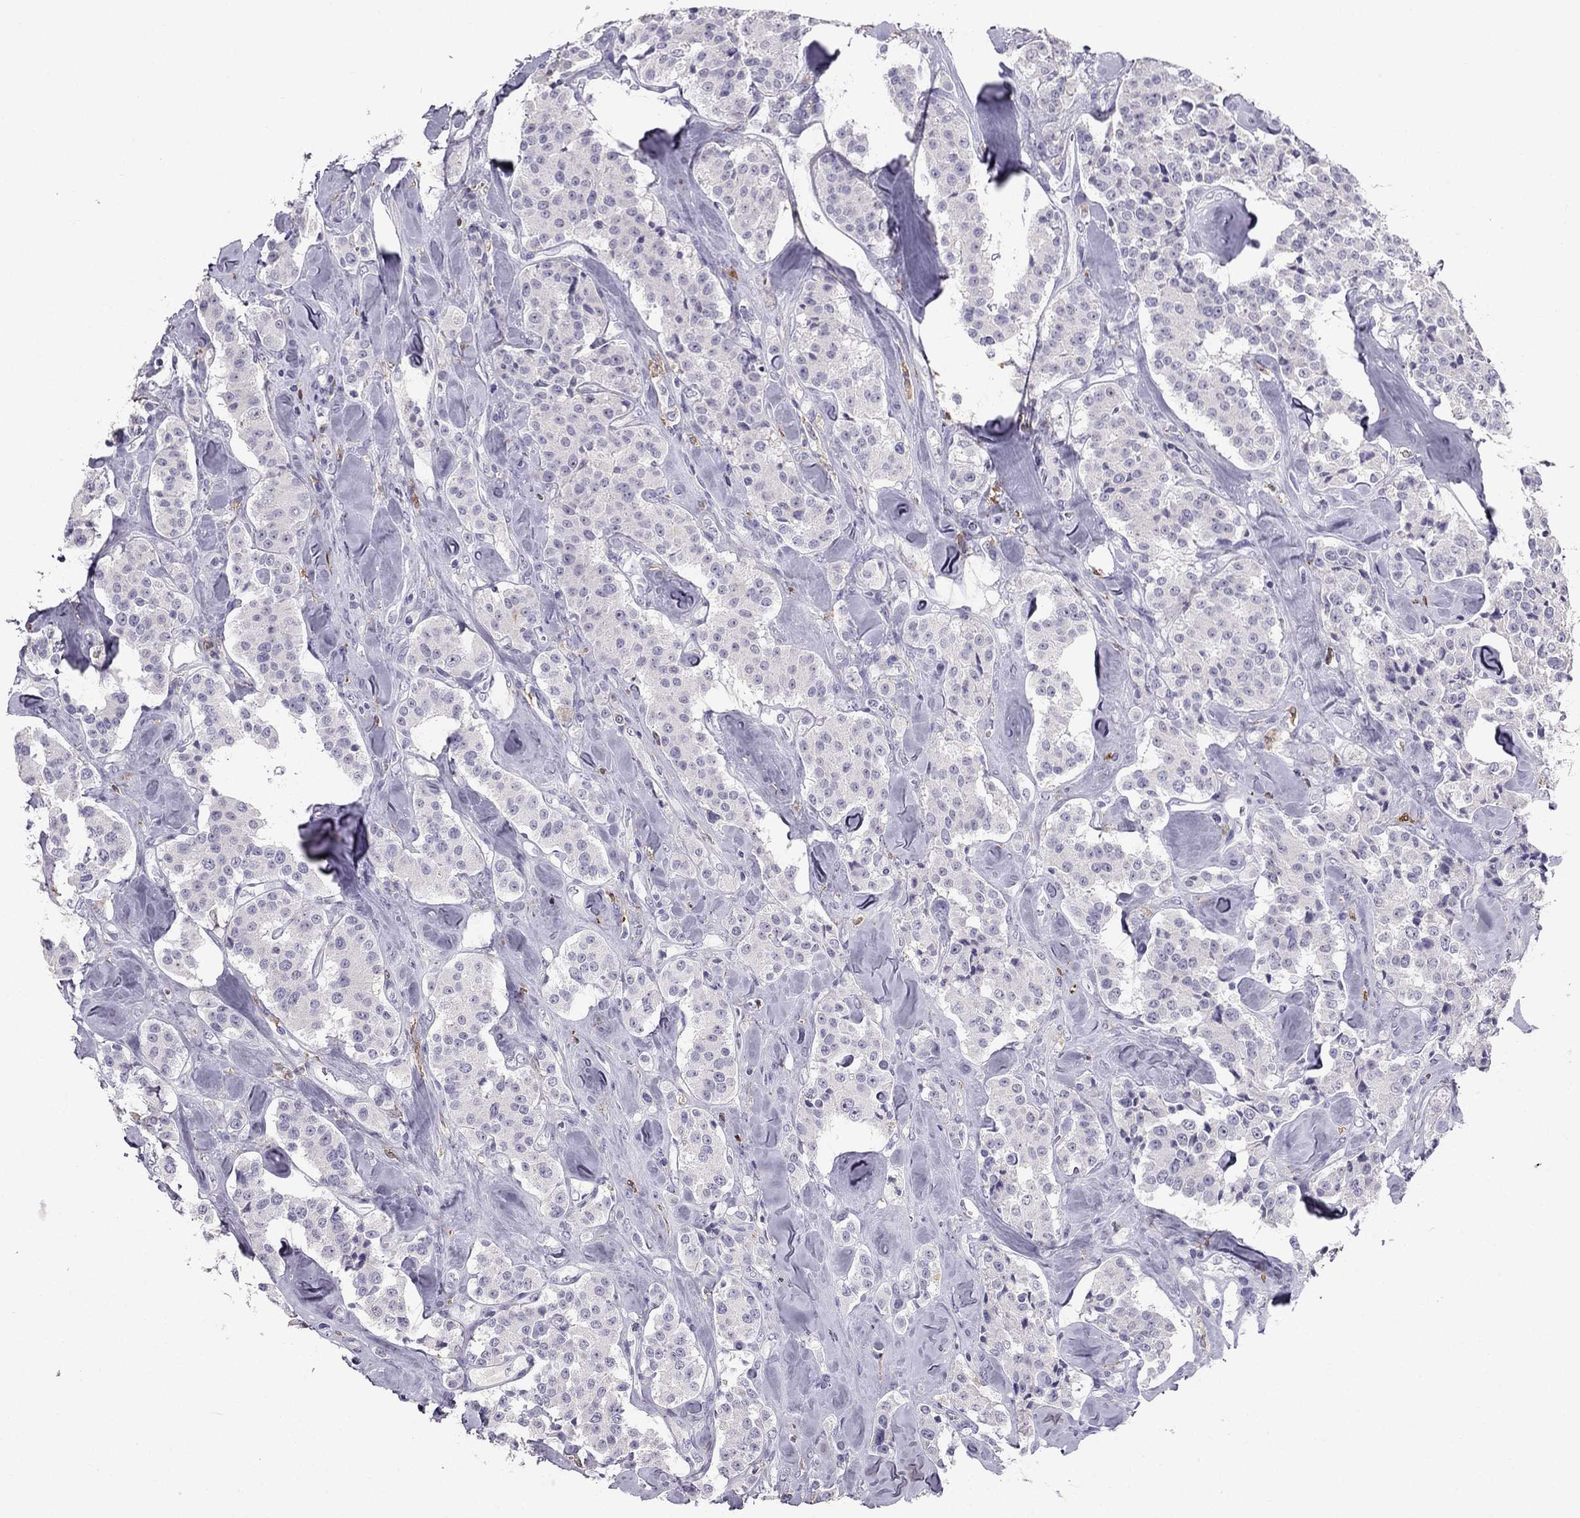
{"staining": {"intensity": "negative", "quantity": "none", "location": "none"}, "tissue": "carcinoid", "cell_type": "Tumor cells", "image_type": "cancer", "snomed": [{"axis": "morphology", "description": "Carcinoid, malignant, NOS"}, {"axis": "topography", "description": "Pancreas"}], "caption": "The immunohistochemistry (IHC) image has no significant positivity in tumor cells of carcinoid tissue.", "gene": "LMTK3", "patient": {"sex": "male", "age": 41}}